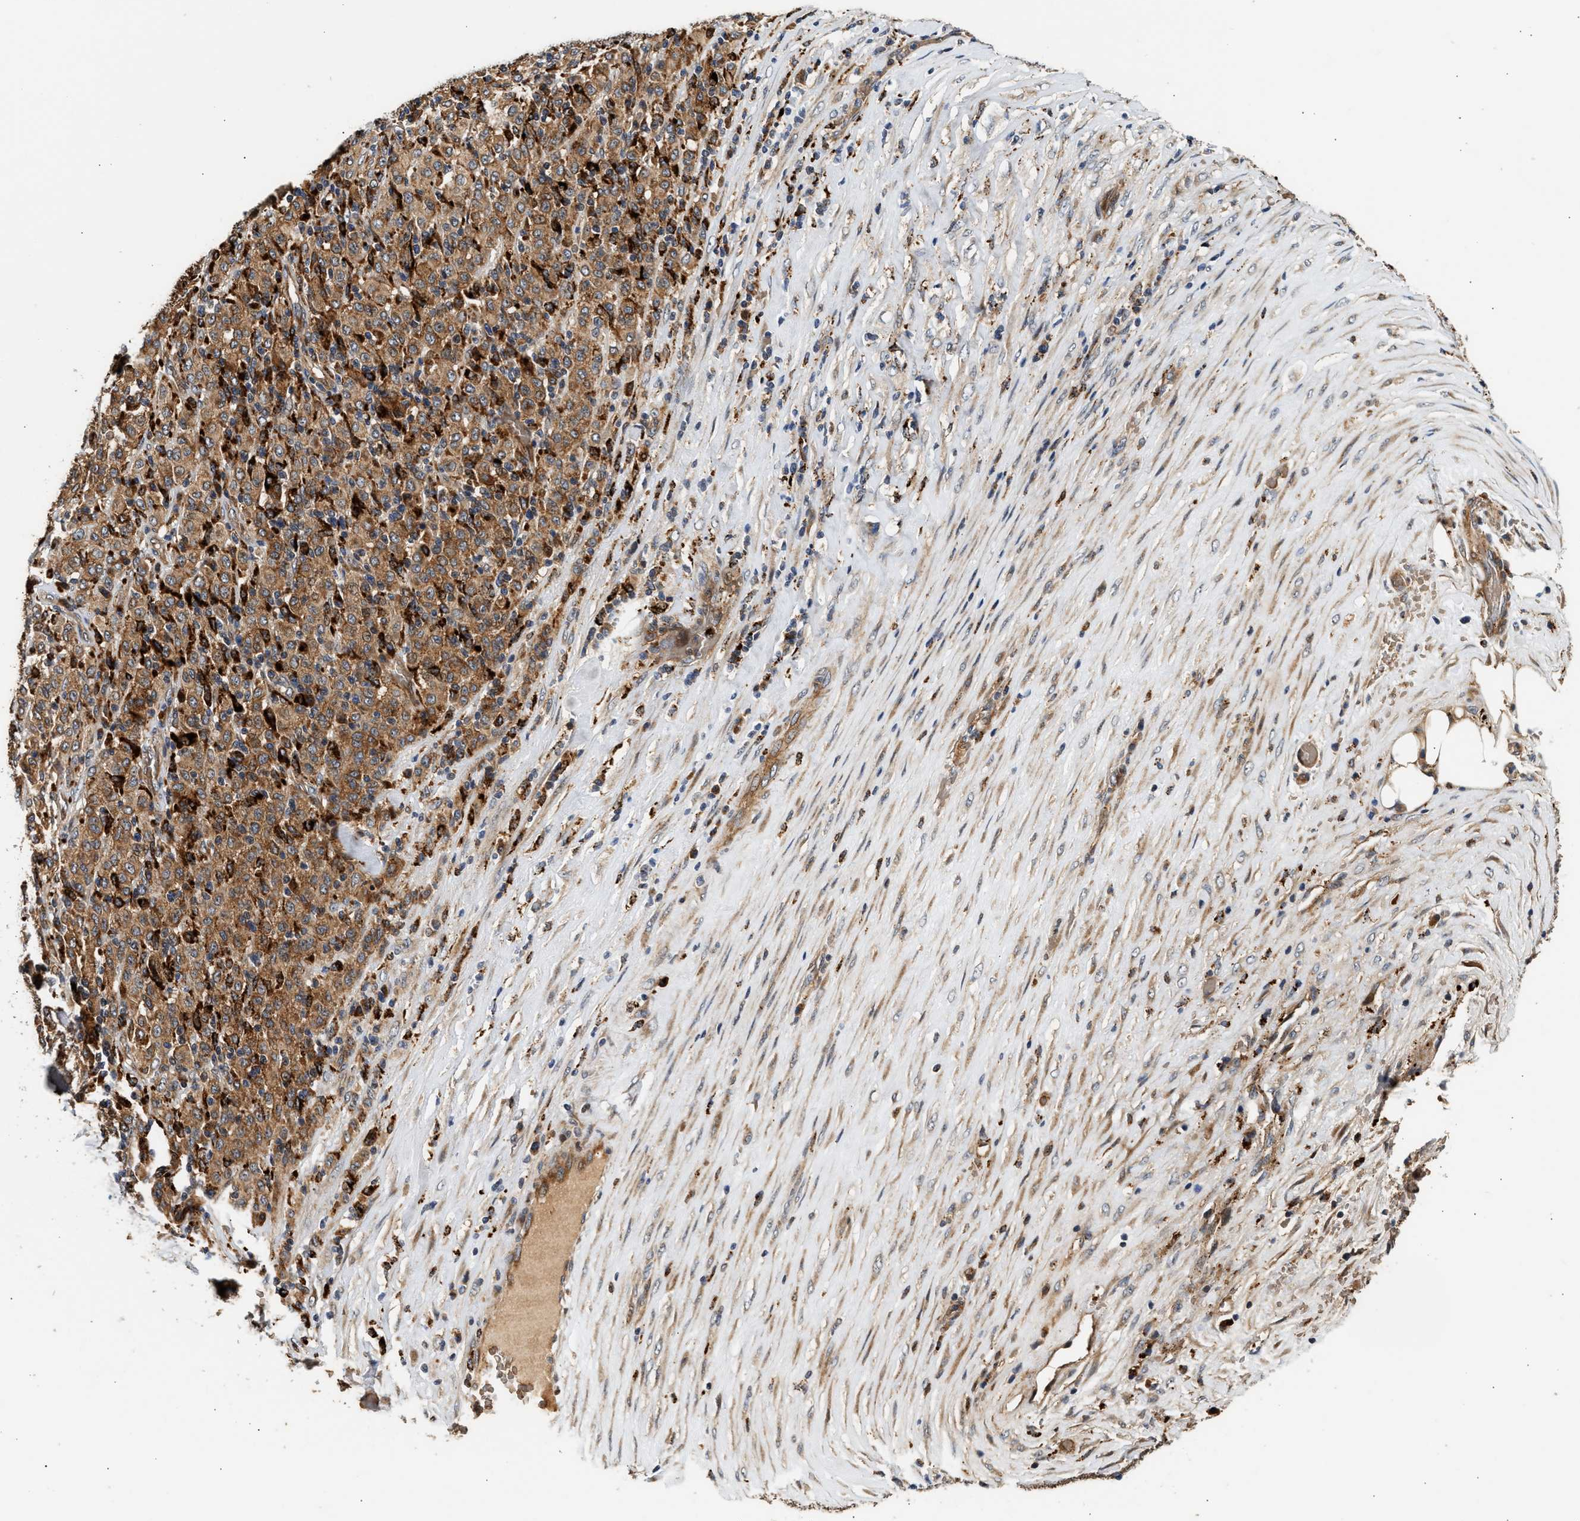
{"staining": {"intensity": "moderate", "quantity": ">75%", "location": "cytoplasmic/membranous"}, "tissue": "melanoma", "cell_type": "Tumor cells", "image_type": "cancer", "snomed": [{"axis": "morphology", "description": "Malignant melanoma, Metastatic site"}, {"axis": "topography", "description": "Pancreas"}], "caption": "Moderate cytoplasmic/membranous protein expression is present in about >75% of tumor cells in malignant melanoma (metastatic site).", "gene": "PLD3", "patient": {"sex": "female", "age": 30}}